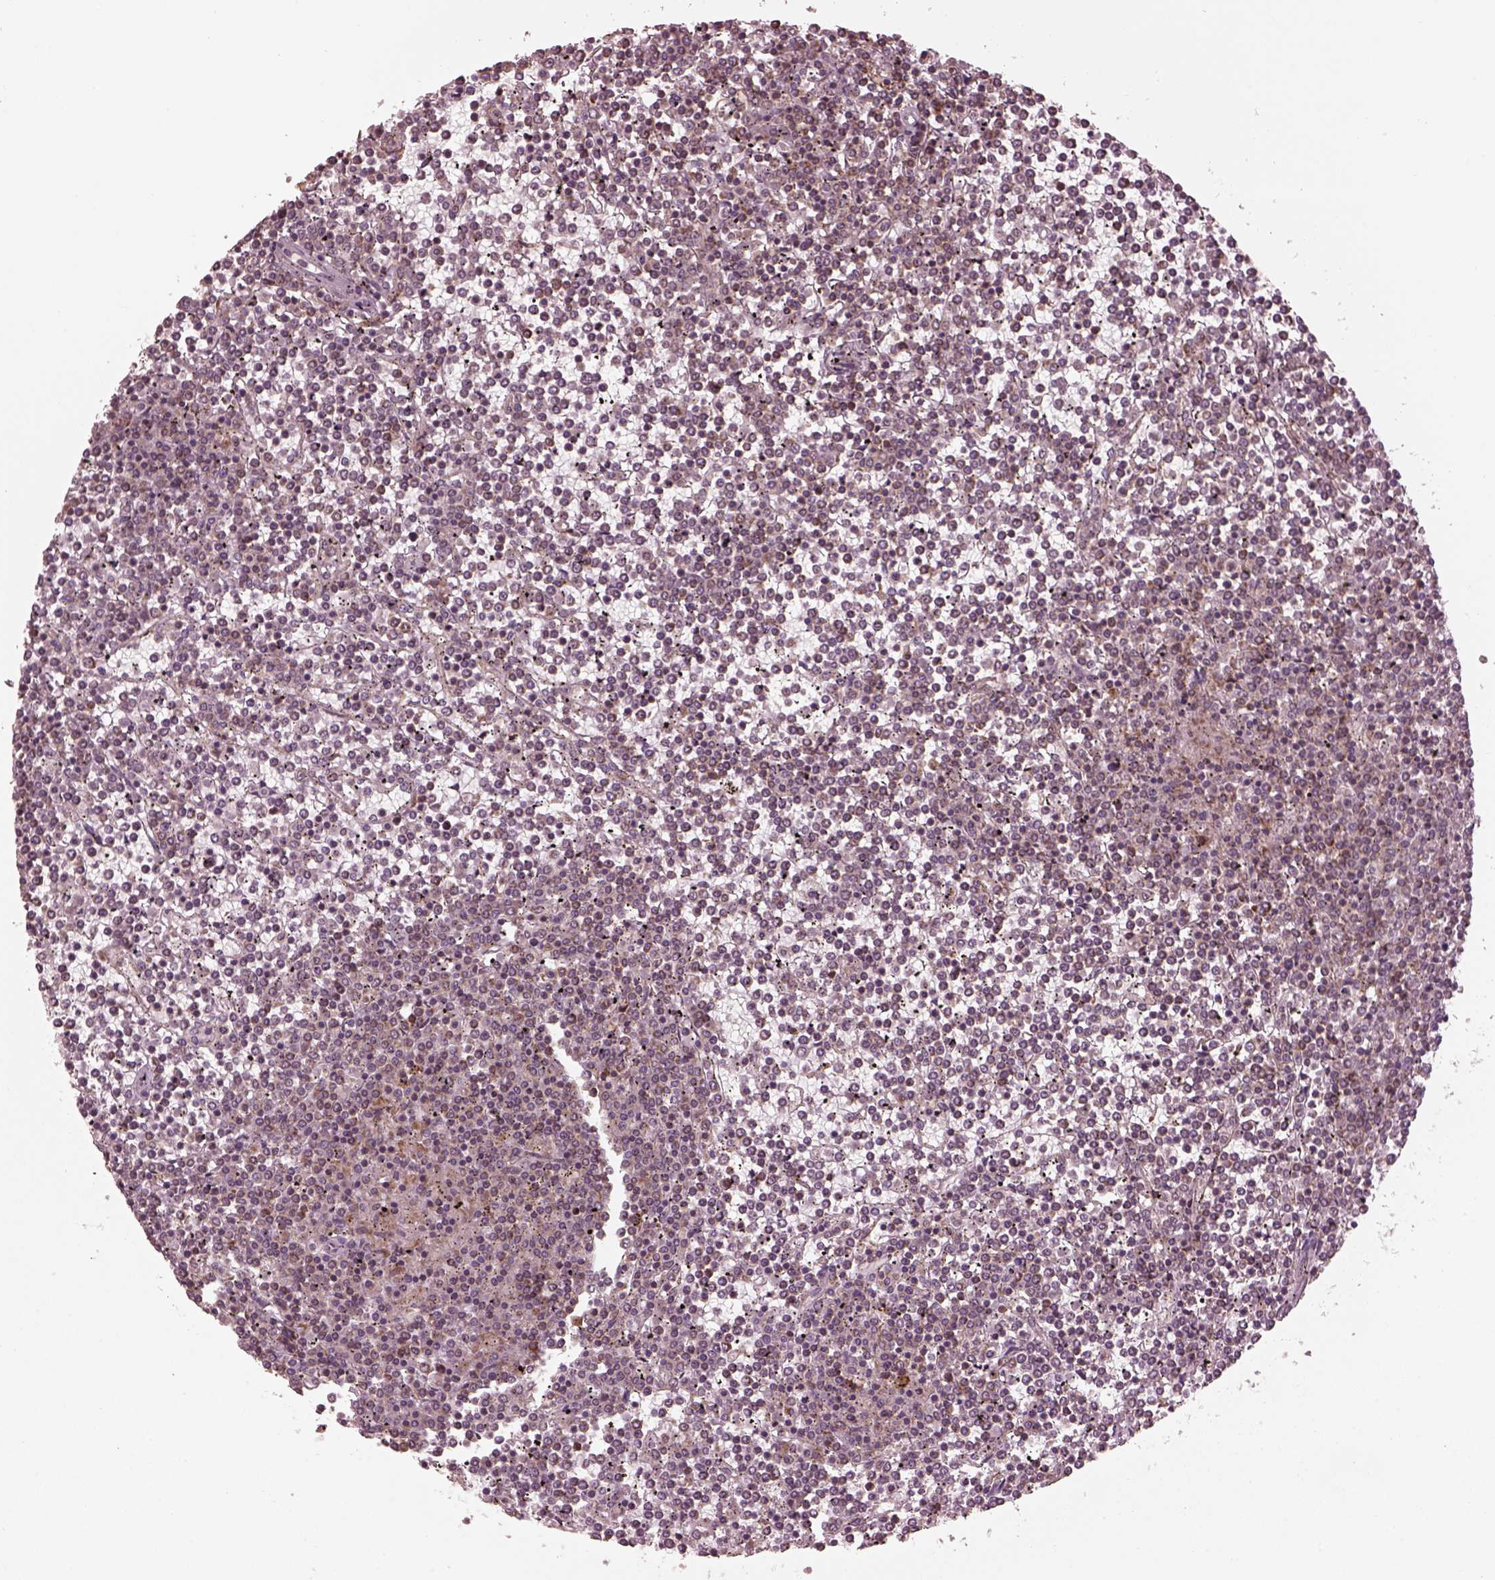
{"staining": {"intensity": "moderate", "quantity": "<25%", "location": "cytoplasmic/membranous"}, "tissue": "lymphoma", "cell_type": "Tumor cells", "image_type": "cancer", "snomed": [{"axis": "morphology", "description": "Malignant lymphoma, non-Hodgkin's type, Low grade"}, {"axis": "topography", "description": "Spleen"}], "caption": "The micrograph shows a brown stain indicating the presence of a protein in the cytoplasmic/membranous of tumor cells in malignant lymphoma, non-Hodgkin's type (low-grade). The staining is performed using DAB (3,3'-diaminobenzidine) brown chromogen to label protein expression. The nuclei are counter-stained blue using hematoxylin.", "gene": "NDUFB10", "patient": {"sex": "female", "age": 19}}